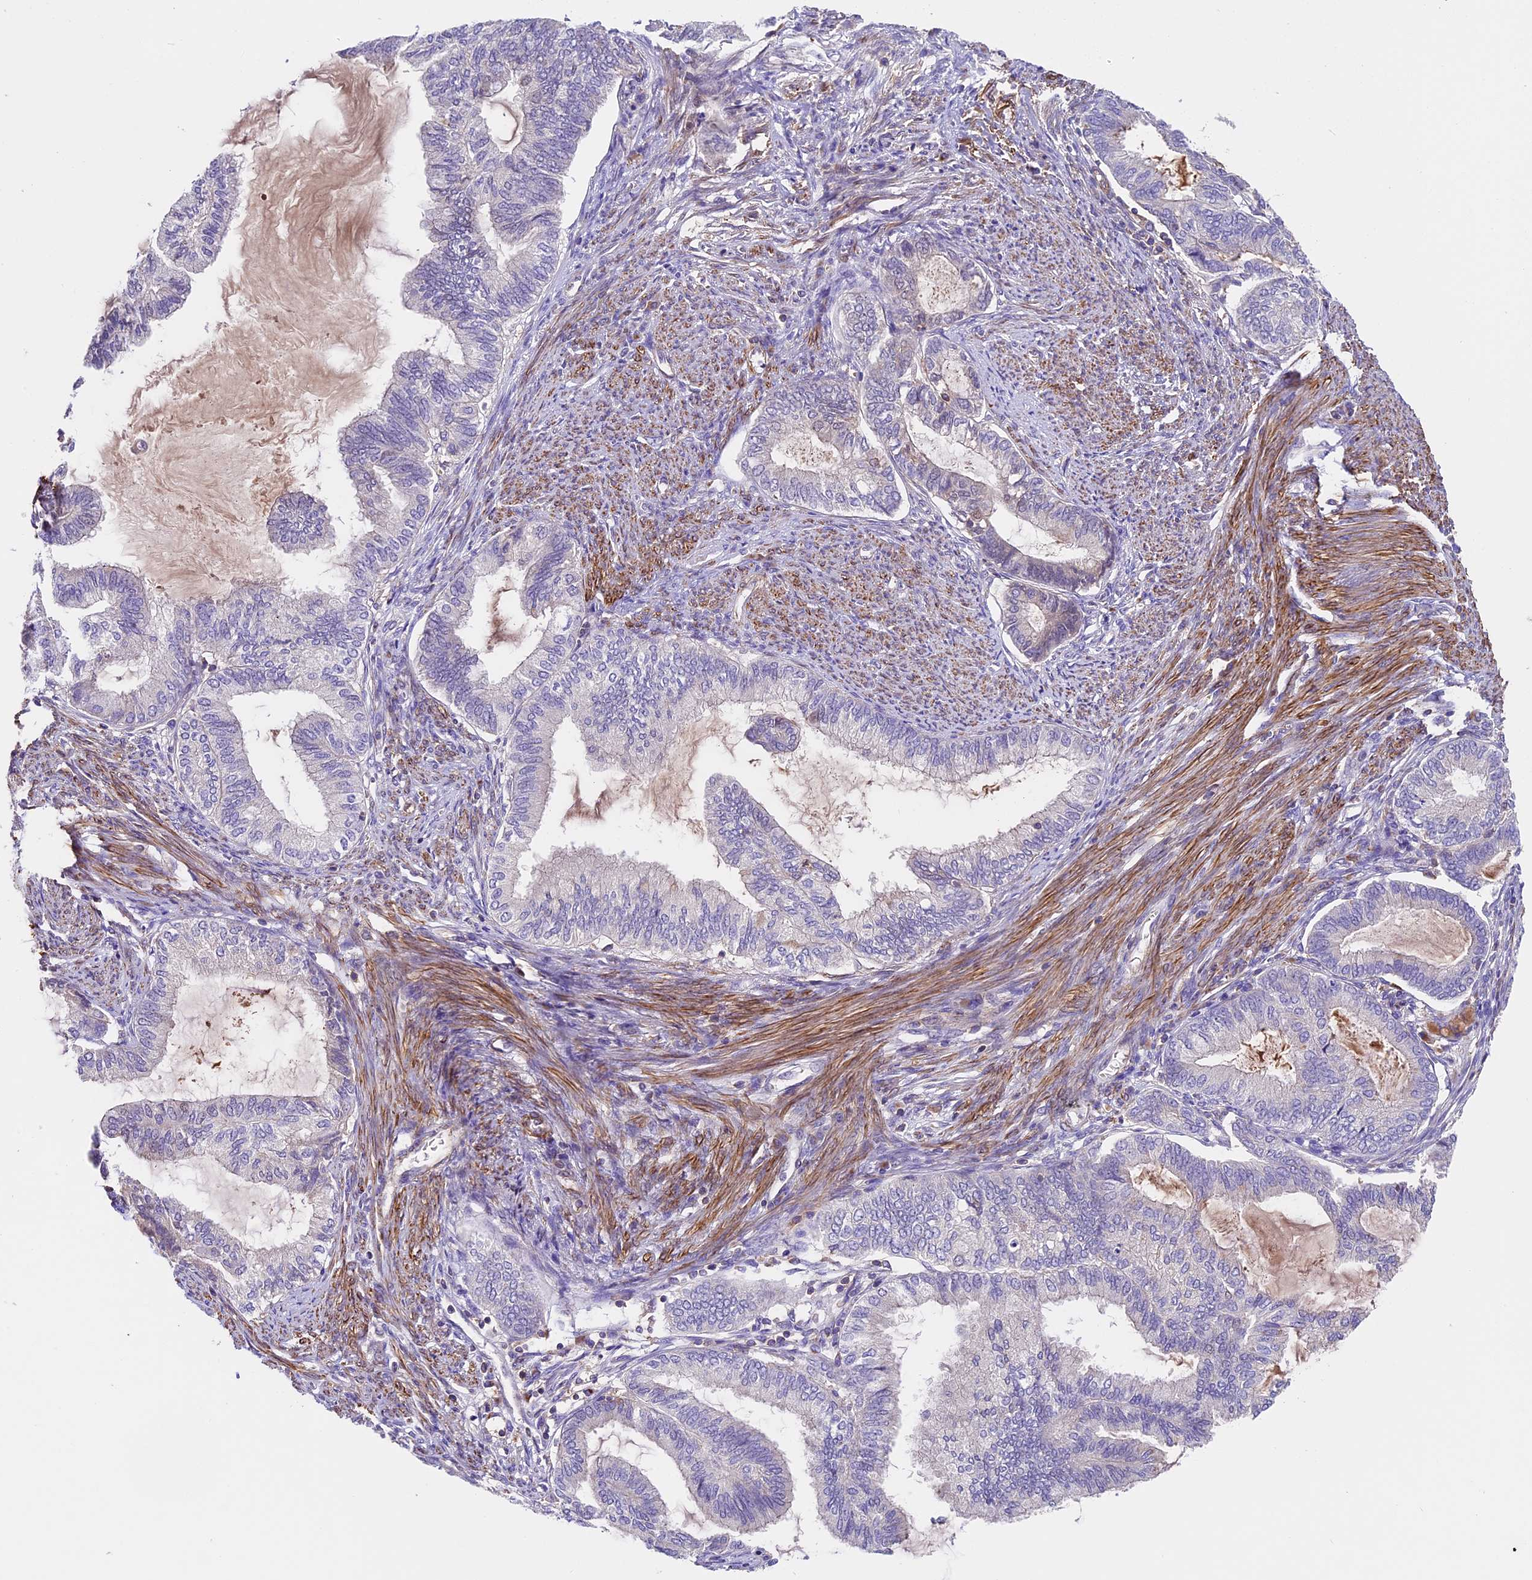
{"staining": {"intensity": "negative", "quantity": "none", "location": "none"}, "tissue": "endometrial cancer", "cell_type": "Tumor cells", "image_type": "cancer", "snomed": [{"axis": "morphology", "description": "Adenocarcinoma, NOS"}, {"axis": "topography", "description": "Endometrium"}], "caption": "This is an IHC image of human endometrial adenocarcinoma. There is no positivity in tumor cells.", "gene": "TBC1D1", "patient": {"sex": "female", "age": 86}}